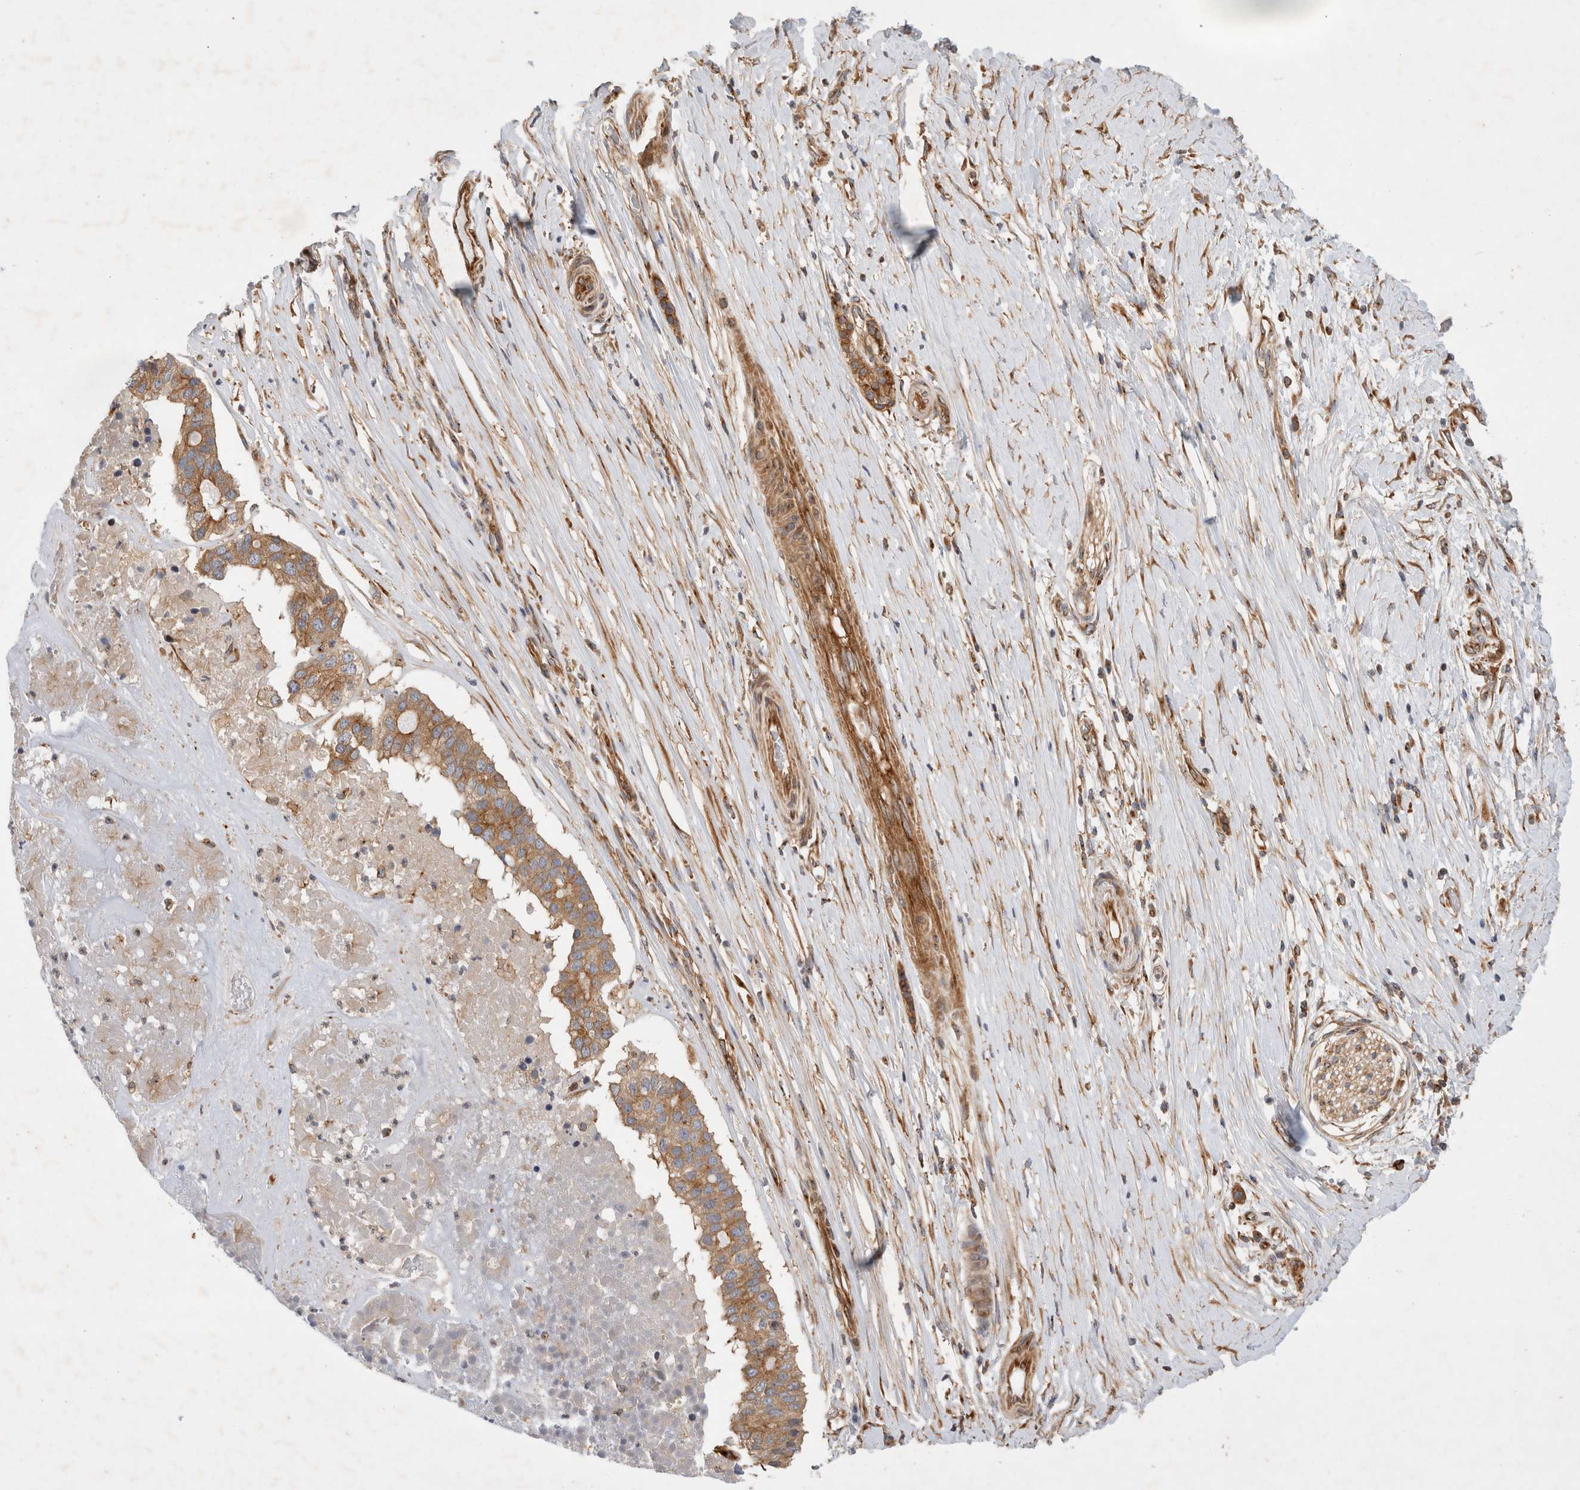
{"staining": {"intensity": "moderate", "quantity": "<25%", "location": "cytoplasmic/membranous"}, "tissue": "pancreatic cancer", "cell_type": "Tumor cells", "image_type": "cancer", "snomed": [{"axis": "morphology", "description": "Adenocarcinoma, NOS"}, {"axis": "topography", "description": "Pancreas"}], "caption": "A micrograph of pancreatic cancer stained for a protein displays moderate cytoplasmic/membranous brown staining in tumor cells.", "gene": "GPR150", "patient": {"sex": "male", "age": 50}}